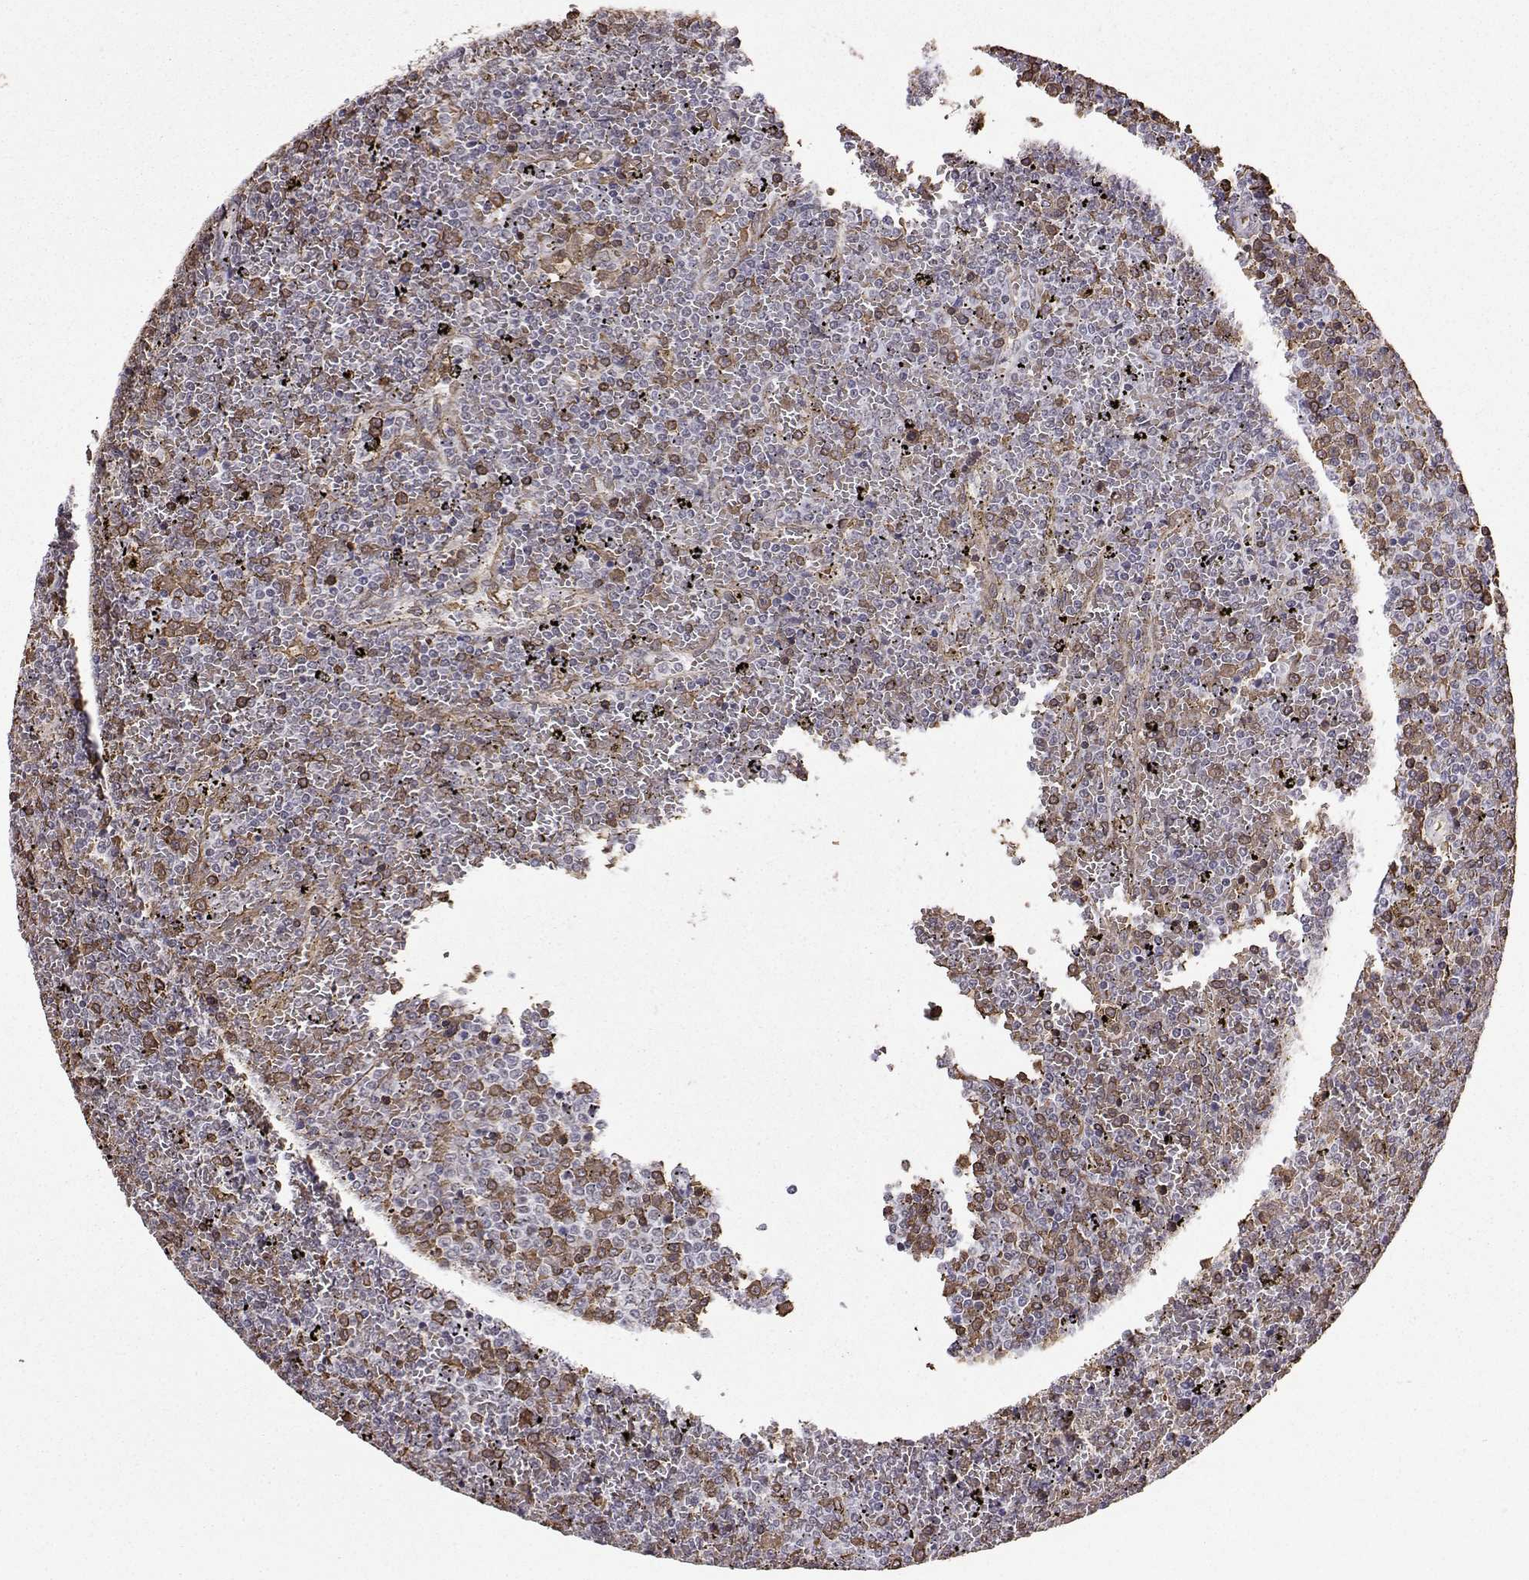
{"staining": {"intensity": "weak", "quantity": ">75%", "location": "nuclear"}, "tissue": "lymphoma", "cell_type": "Tumor cells", "image_type": "cancer", "snomed": [{"axis": "morphology", "description": "Malignant lymphoma, non-Hodgkin's type, Low grade"}, {"axis": "topography", "description": "Spleen"}], "caption": "A histopathology image of human lymphoma stained for a protein exhibits weak nuclear brown staining in tumor cells.", "gene": "CCNK", "patient": {"sex": "female", "age": 77}}